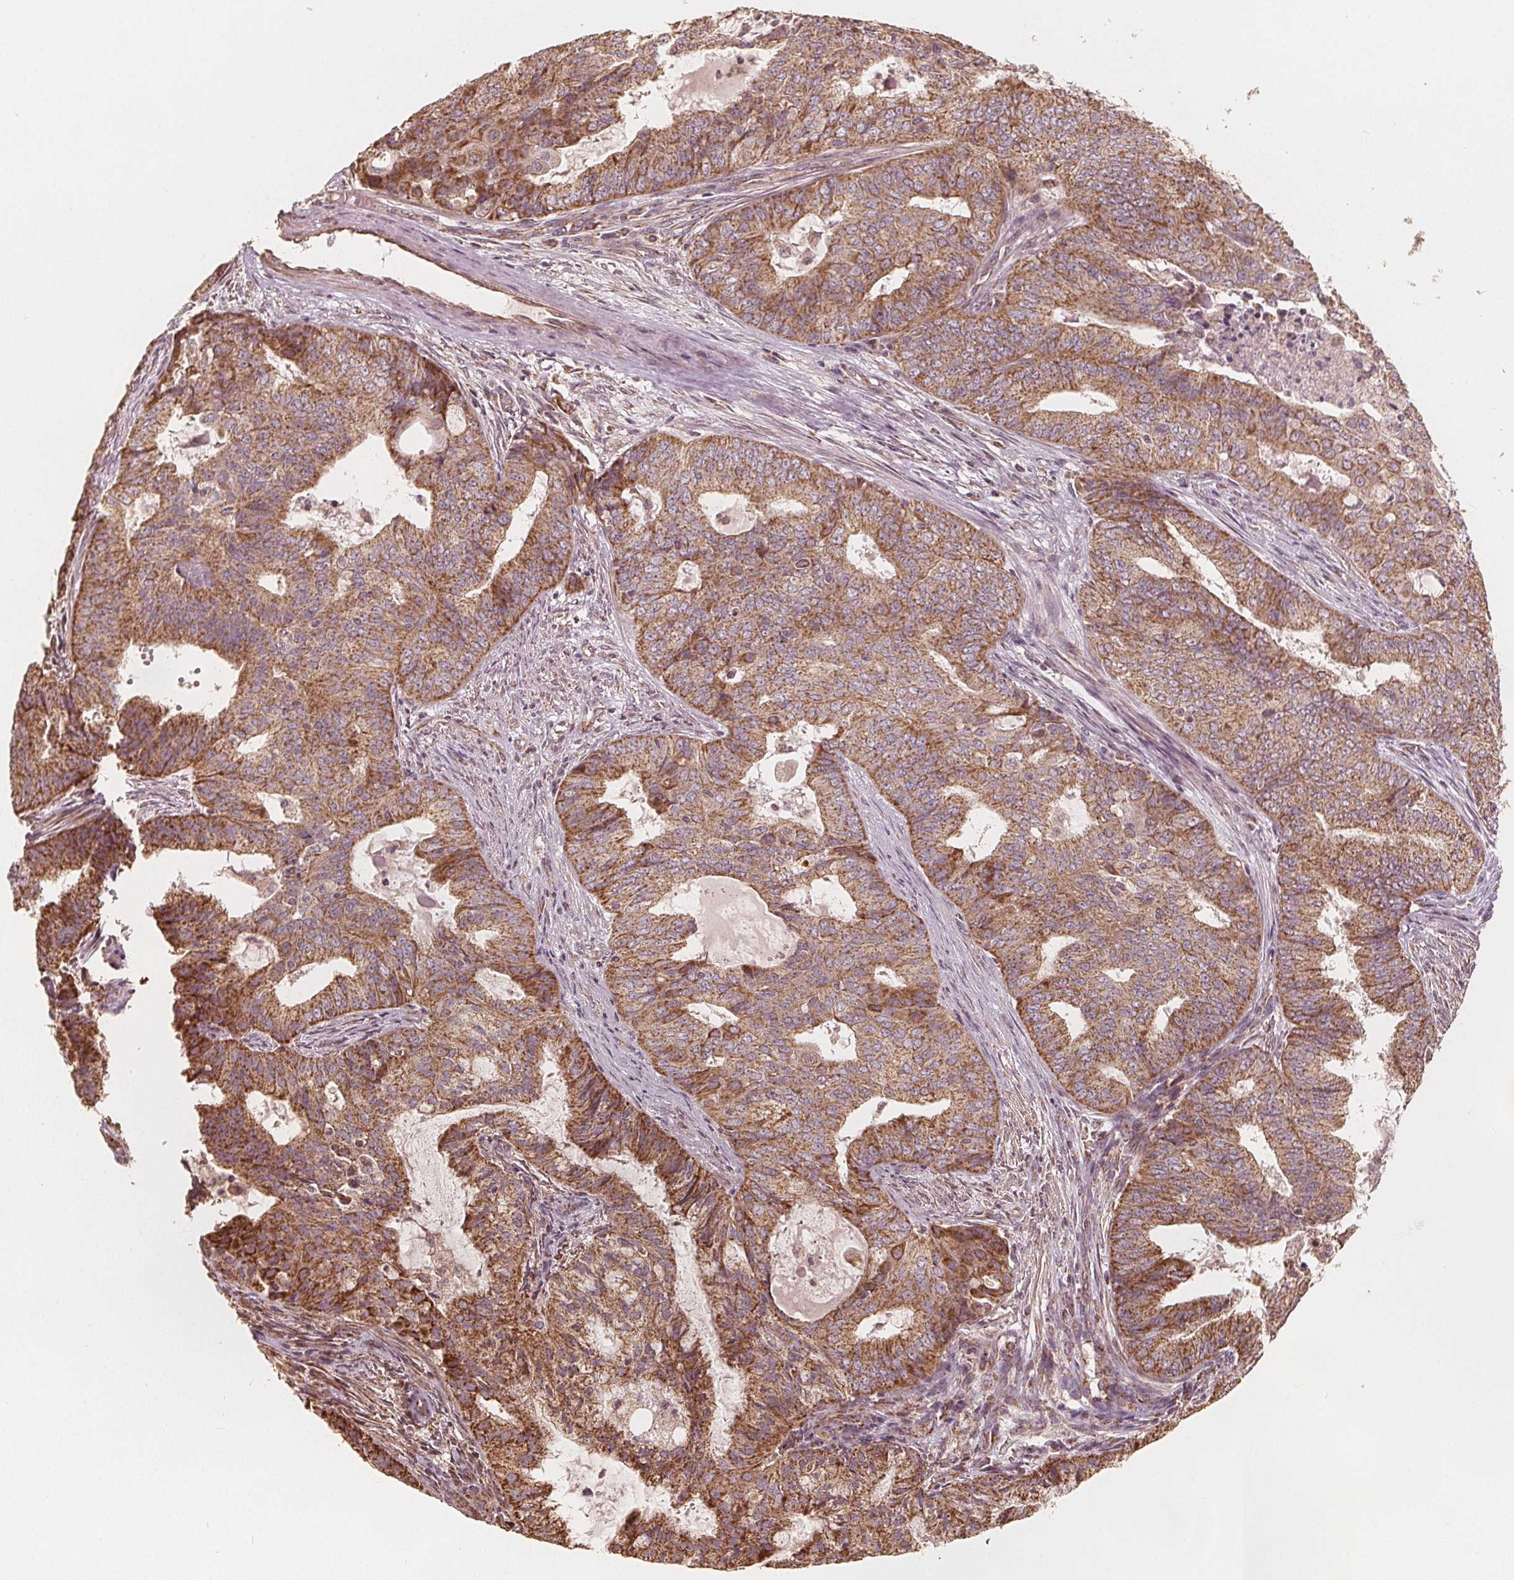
{"staining": {"intensity": "moderate", "quantity": "25%-75%", "location": "cytoplasmic/membranous"}, "tissue": "endometrial cancer", "cell_type": "Tumor cells", "image_type": "cancer", "snomed": [{"axis": "morphology", "description": "Adenocarcinoma, NOS"}, {"axis": "topography", "description": "Endometrium"}], "caption": "Protein expression analysis of endometrial cancer (adenocarcinoma) exhibits moderate cytoplasmic/membranous staining in approximately 25%-75% of tumor cells. The protein is stained brown, and the nuclei are stained in blue (DAB IHC with brightfield microscopy, high magnification).", "gene": "PEX26", "patient": {"sex": "female", "age": 62}}